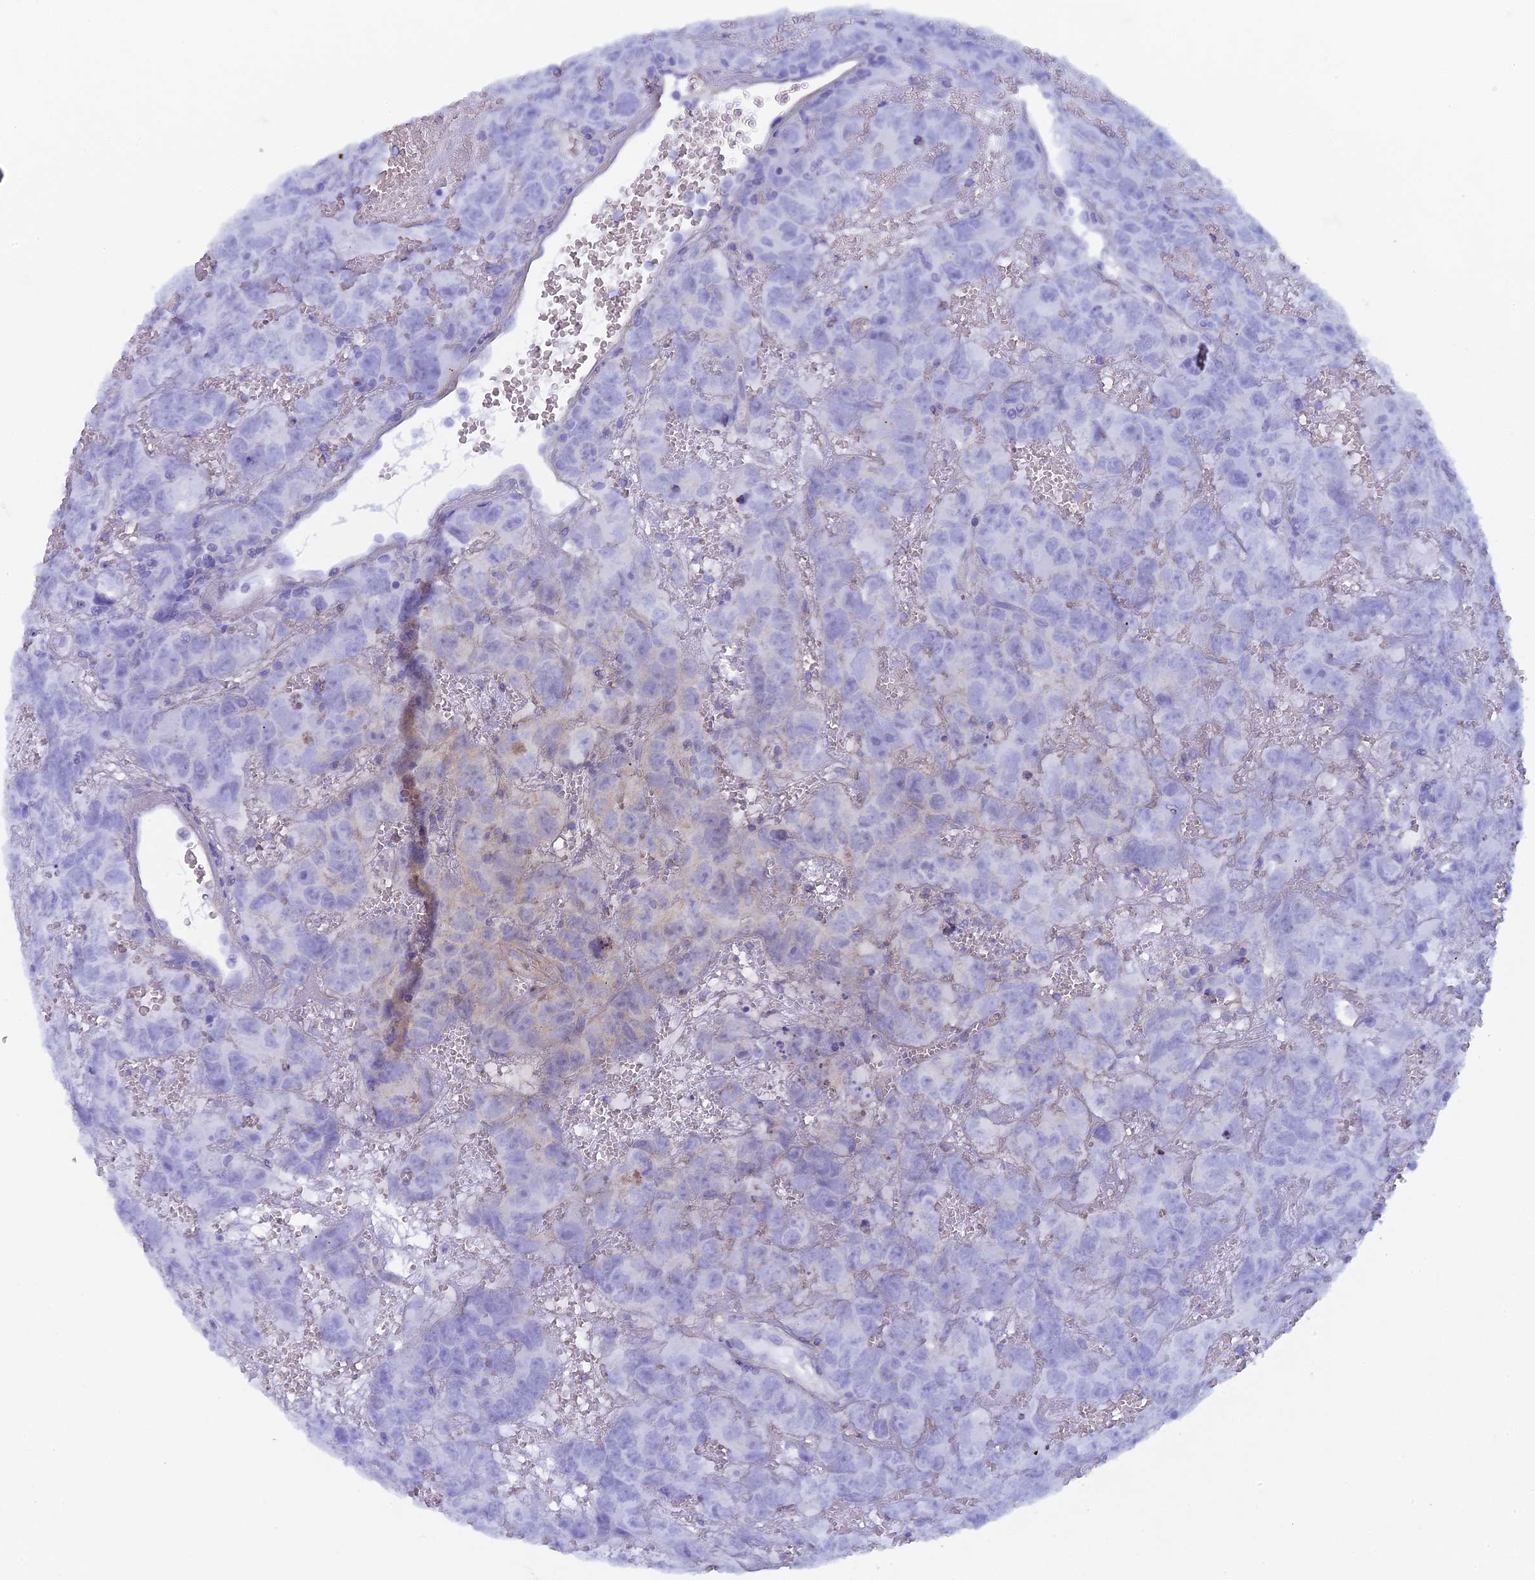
{"staining": {"intensity": "weak", "quantity": "<25%", "location": "cytoplasmic/membranous"}, "tissue": "testis cancer", "cell_type": "Tumor cells", "image_type": "cancer", "snomed": [{"axis": "morphology", "description": "Carcinoma, Embryonal, NOS"}, {"axis": "topography", "description": "Testis"}], "caption": "Immunohistochemistry micrograph of testis embryonal carcinoma stained for a protein (brown), which demonstrates no expression in tumor cells.", "gene": "DIXDC1", "patient": {"sex": "male", "age": 45}}